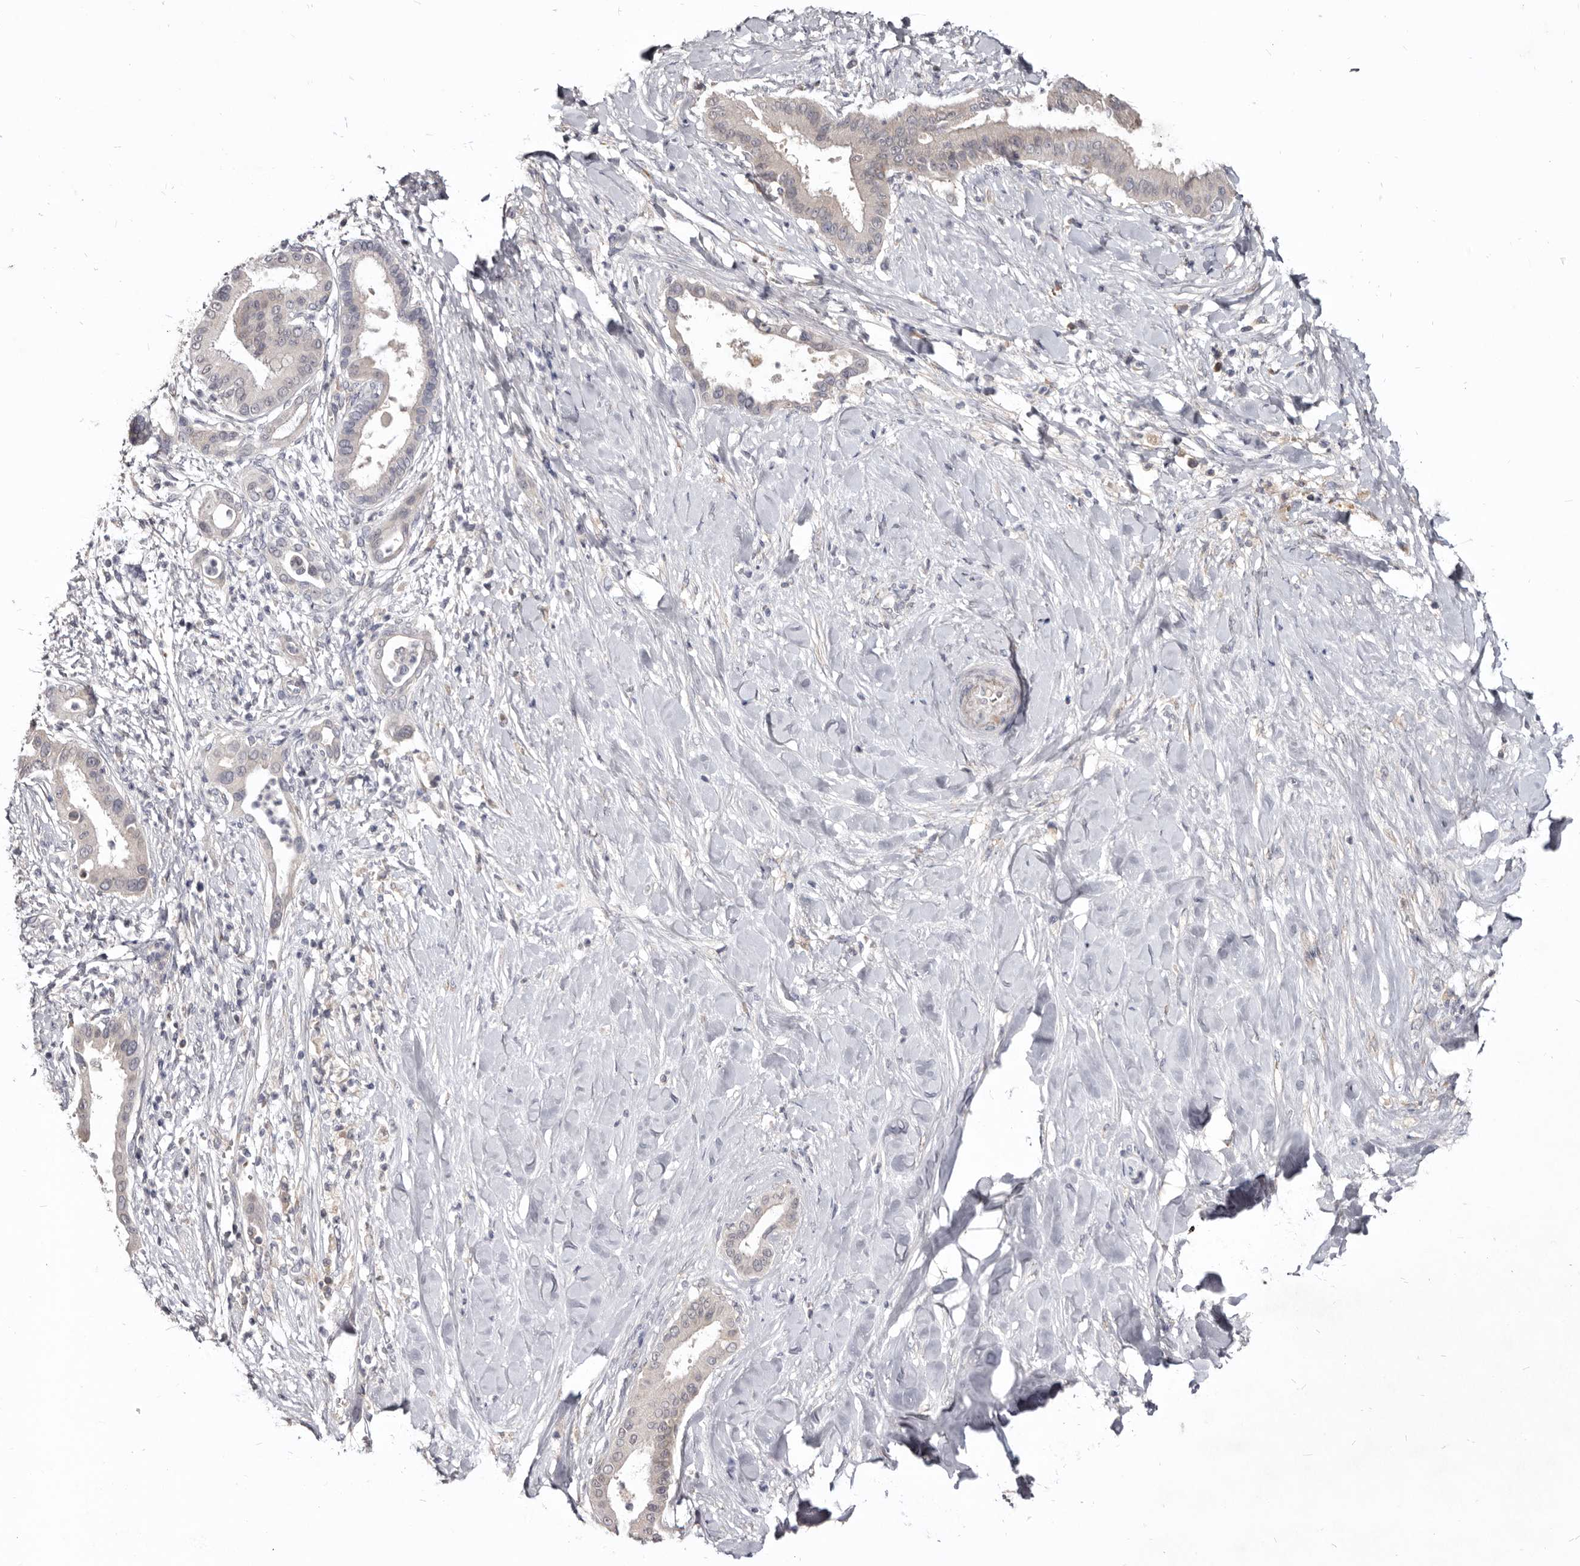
{"staining": {"intensity": "weak", "quantity": "<25%", "location": "cytoplasmic/membranous"}, "tissue": "liver cancer", "cell_type": "Tumor cells", "image_type": "cancer", "snomed": [{"axis": "morphology", "description": "Cholangiocarcinoma"}, {"axis": "topography", "description": "Liver"}], "caption": "The image reveals no staining of tumor cells in liver cholangiocarcinoma.", "gene": "NENF", "patient": {"sex": "female", "age": 54}}